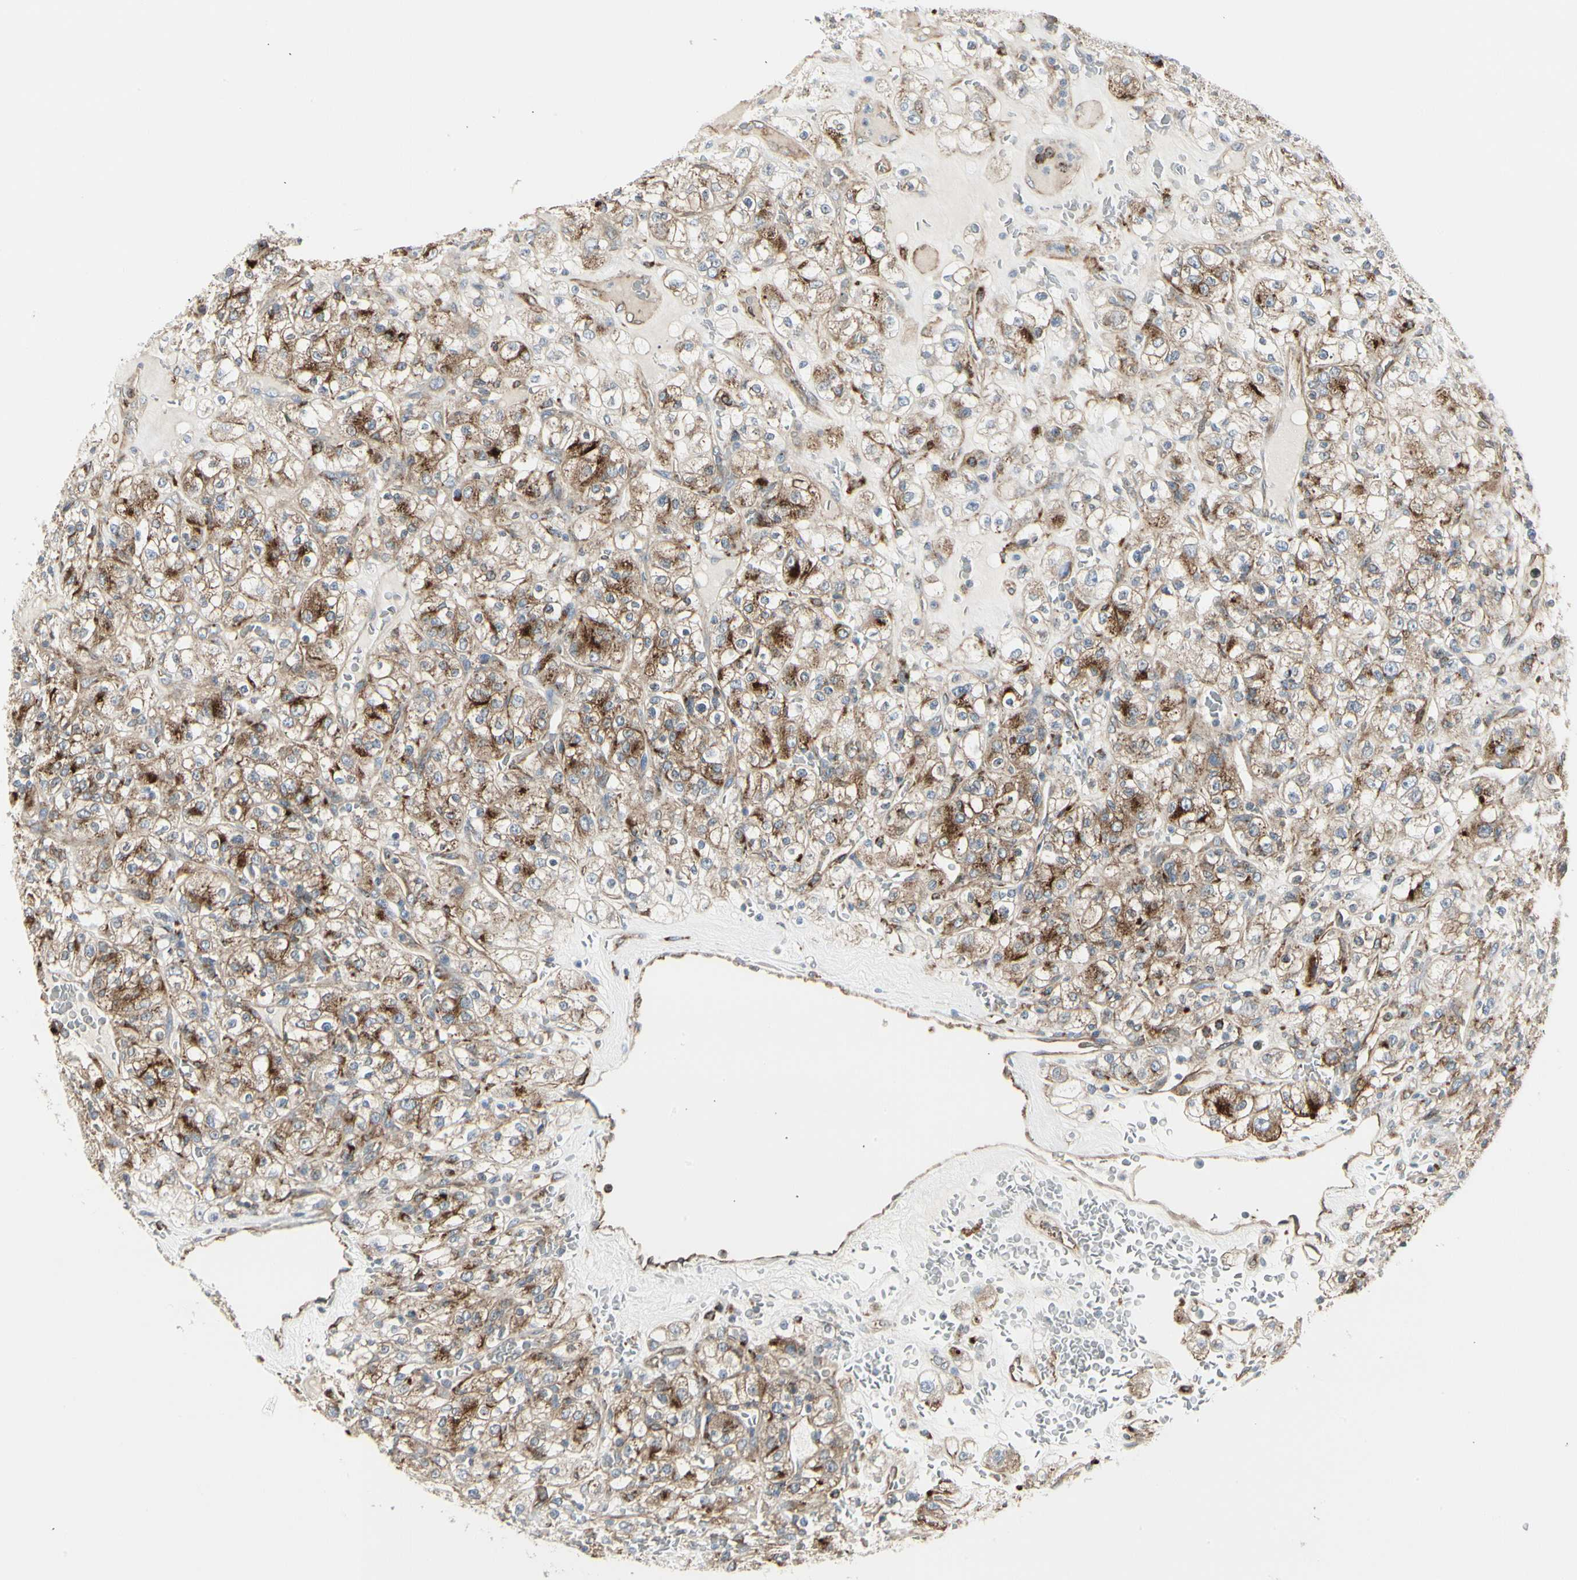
{"staining": {"intensity": "moderate", "quantity": ">75%", "location": "cytoplasmic/membranous"}, "tissue": "renal cancer", "cell_type": "Tumor cells", "image_type": "cancer", "snomed": [{"axis": "morphology", "description": "Normal tissue, NOS"}, {"axis": "morphology", "description": "Adenocarcinoma, NOS"}, {"axis": "topography", "description": "Kidney"}], "caption": "Protein staining demonstrates moderate cytoplasmic/membranous staining in approximately >75% of tumor cells in adenocarcinoma (renal).", "gene": "ATP6V1B2", "patient": {"sex": "female", "age": 72}}